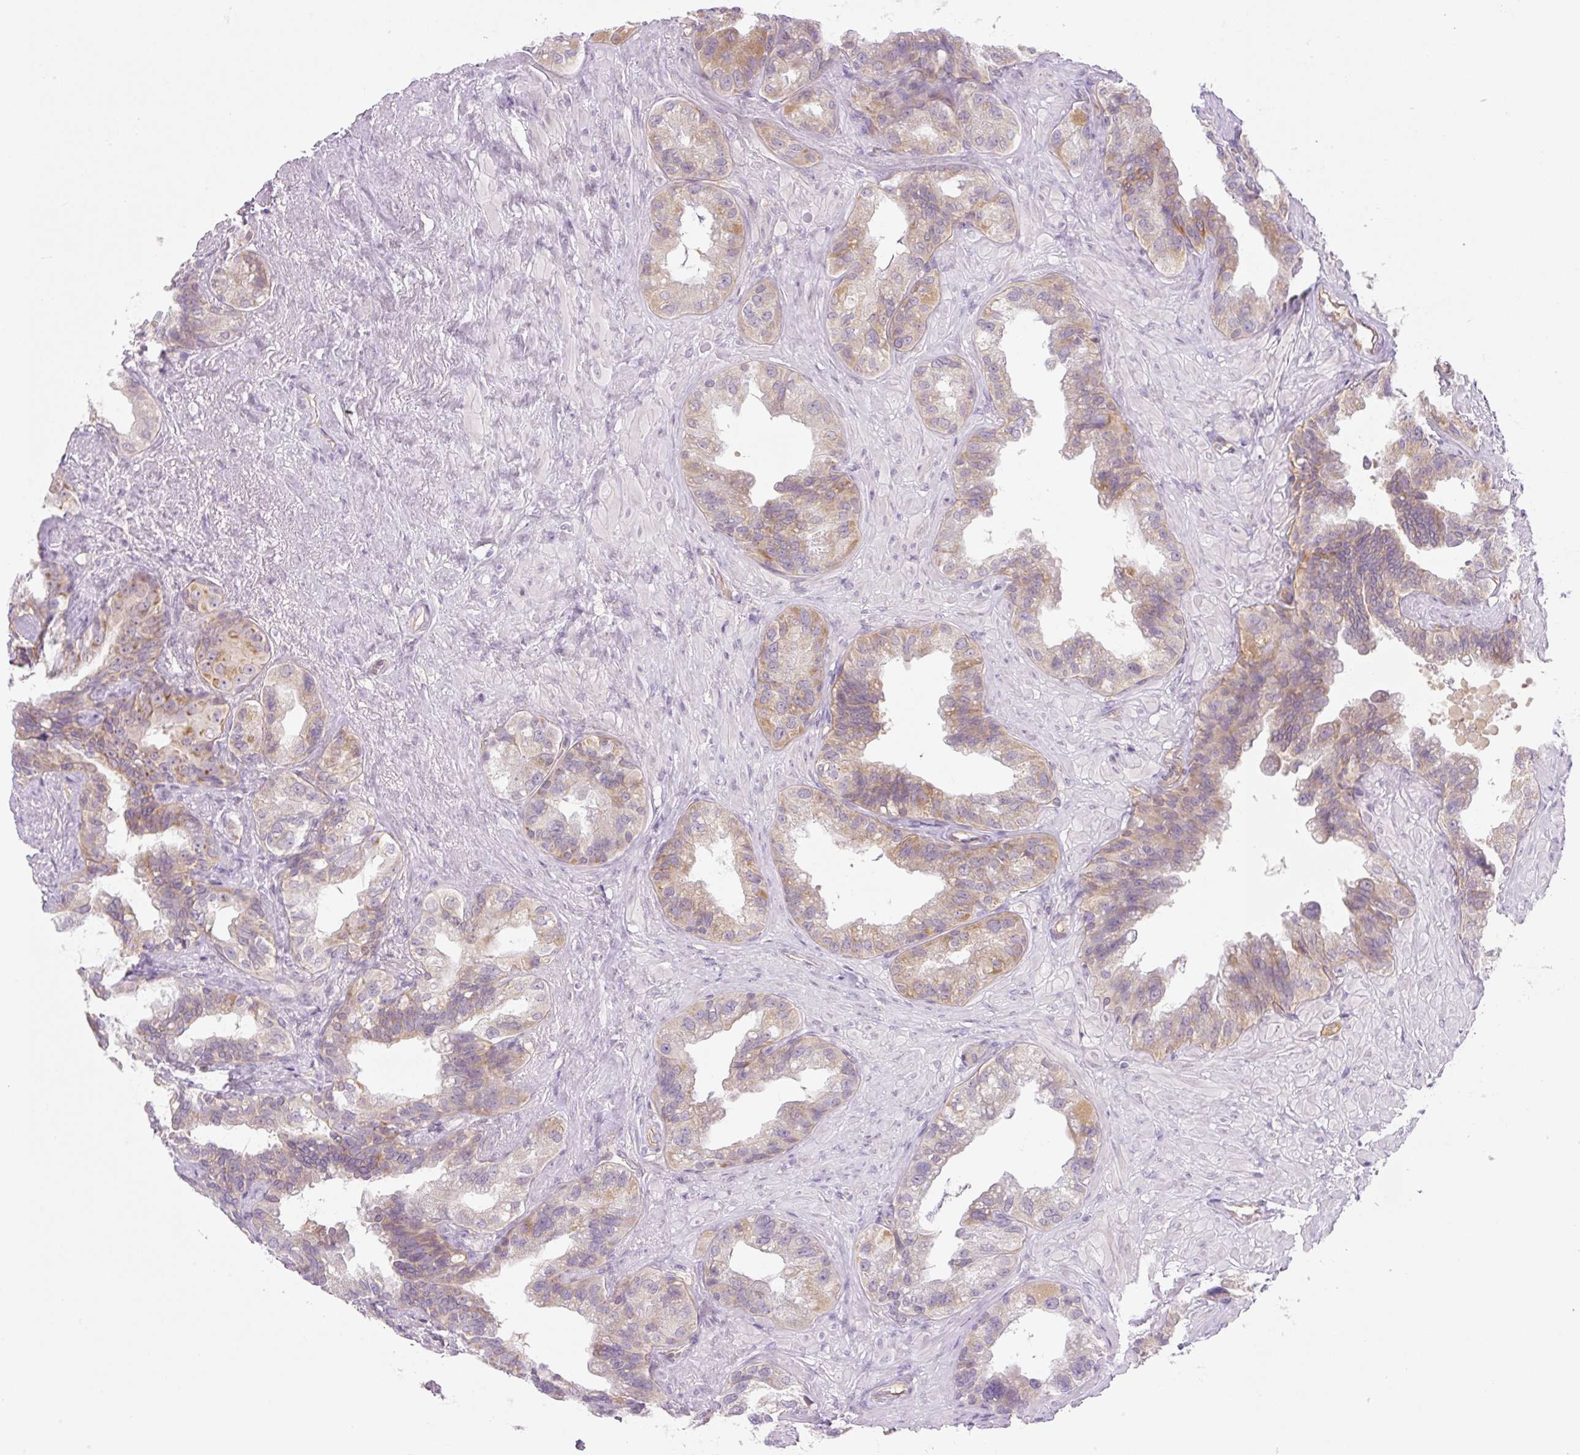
{"staining": {"intensity": "weak", "quantity": "25%-75%", "location": "cytoplasmic/membranous"}, "tissue": "seminal vesicle", "cell_type": "Glandular cells", "image_type": "normal", "snomed": [{"axis": "morphology", "description": "Normal tissue, NOS"}, {"axis": "topography", "description": "Seminal veicle"}, {"axis": "topography", "description": "Peripheral nerve tissue"}], "caption": "DAB immunohistochemical staining of normal seminal vesicle shows weak cytoplasmic/membranous protein expression in approximately 25%-75% of glandular cells. Using DAB (brown) and hematoxylin (blue) stains, captured at high magnification using brightfield microscopy.", "gene": "OMA1", "patient": {"sex": "male", "age": 76}}